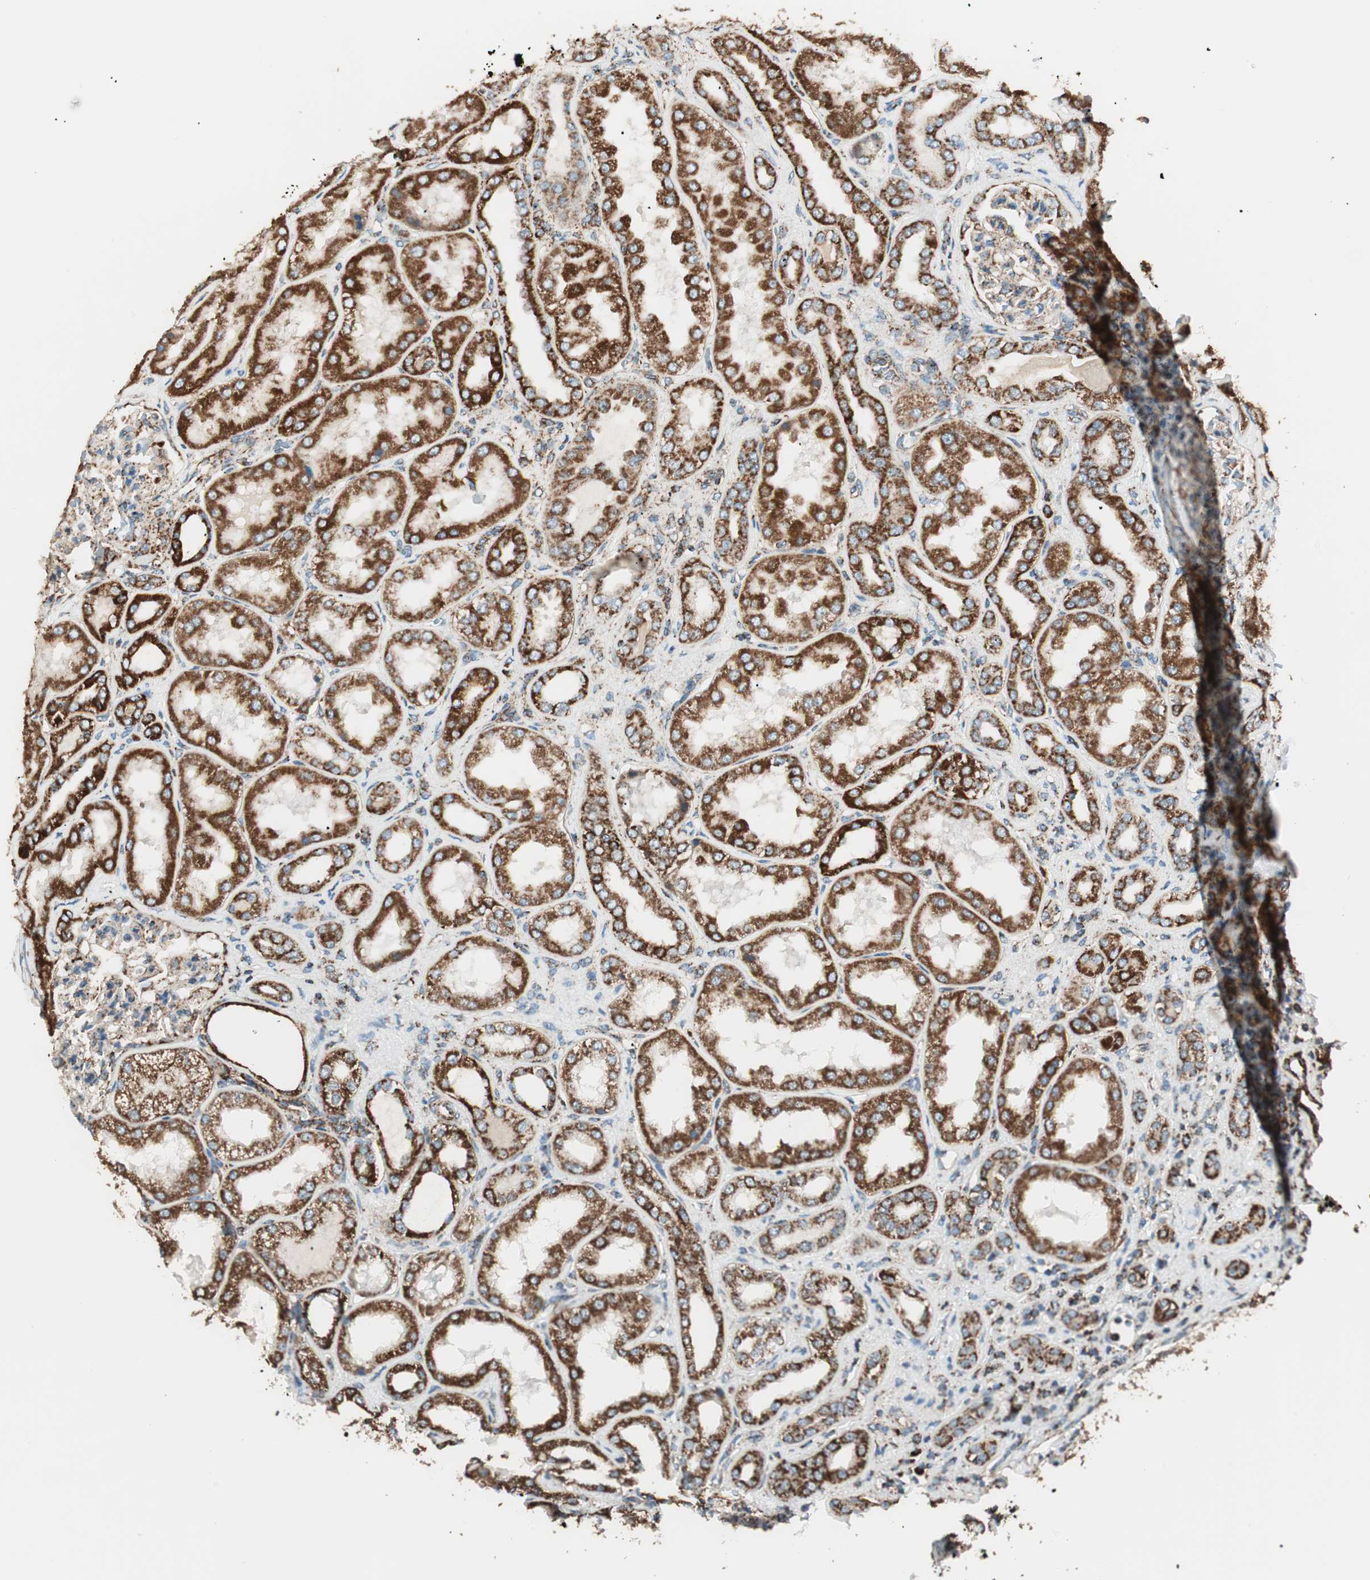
{"staining": {"intensity": "moderate", "quantity": ">75%", "location": "cytoplasmic/membranous"}, "tissue": "kidney", "cell_type": "Cells in glomeruli", "image_type": "normal", "snomed": [{"axis": "morphology", "description": "Normal tissue, NOS"}, {"axis": "topography", "description": "Kidney"}], "caption": "Benign kidney reveals moderate cytoplasmic/membranous staining in approximately >75% of cells in glomeruli.", "gene": "TOMM22", "patient": {"sex": "female", "age": 56}}